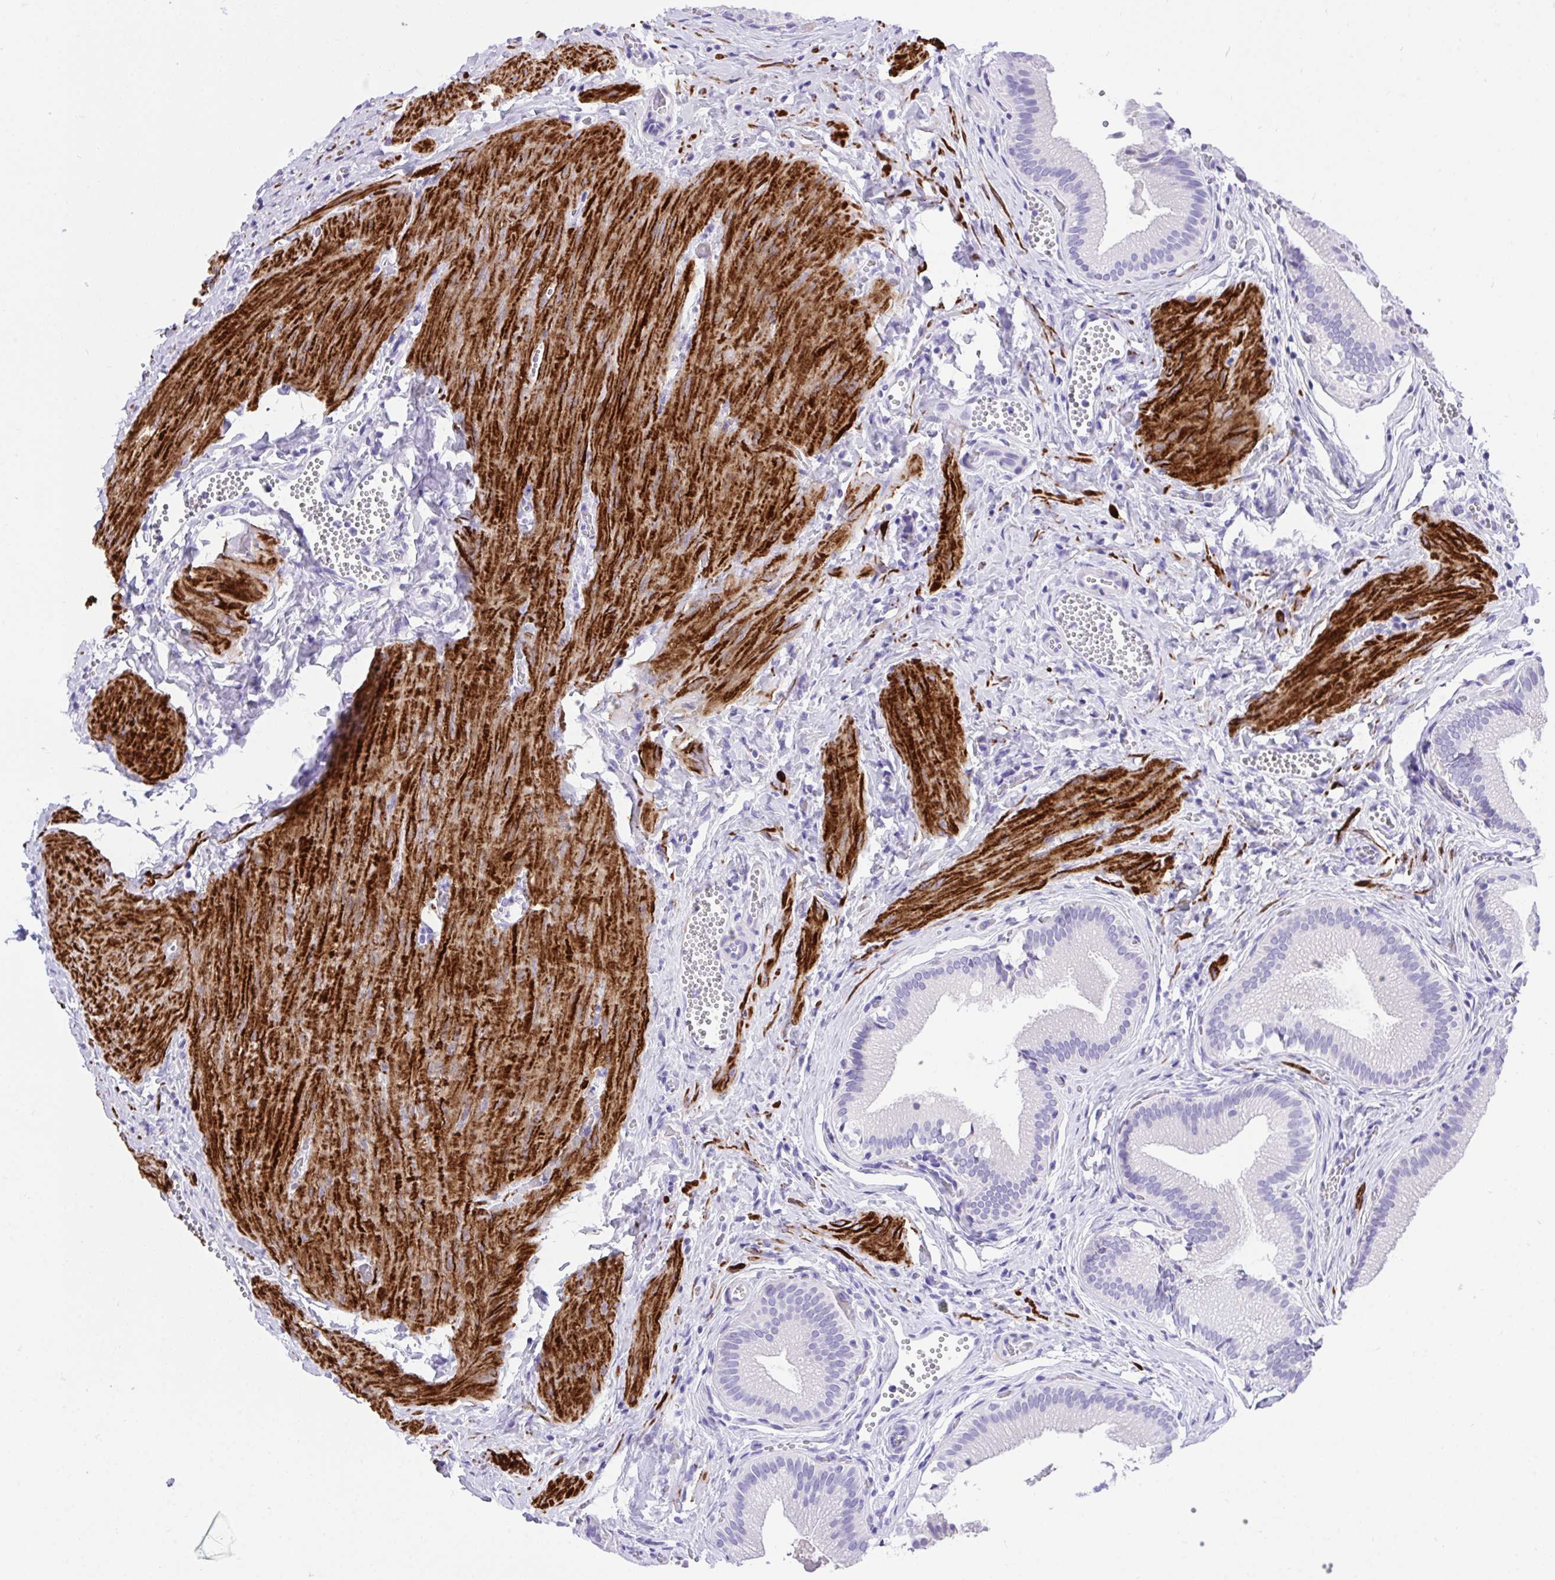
{"staining": {"intensity": "negative", "quantity": "none", "location": "none"}, "tissue": "gallbladder", "cell_type": "Glandular cells", "image_type": "normal", "snomed": [{"axis": "morphology", "description": "Normal tissue, NOS"}, {"axis": "topography", "description": "Gallbladder"}], "caption": "A micrograph of human gallbladder is negative for staining in glandular cells. (DAB immunohistochemistry, high magnification).", "gene": "KCNN4", "patient": {"sex": "male", "age": 17}}